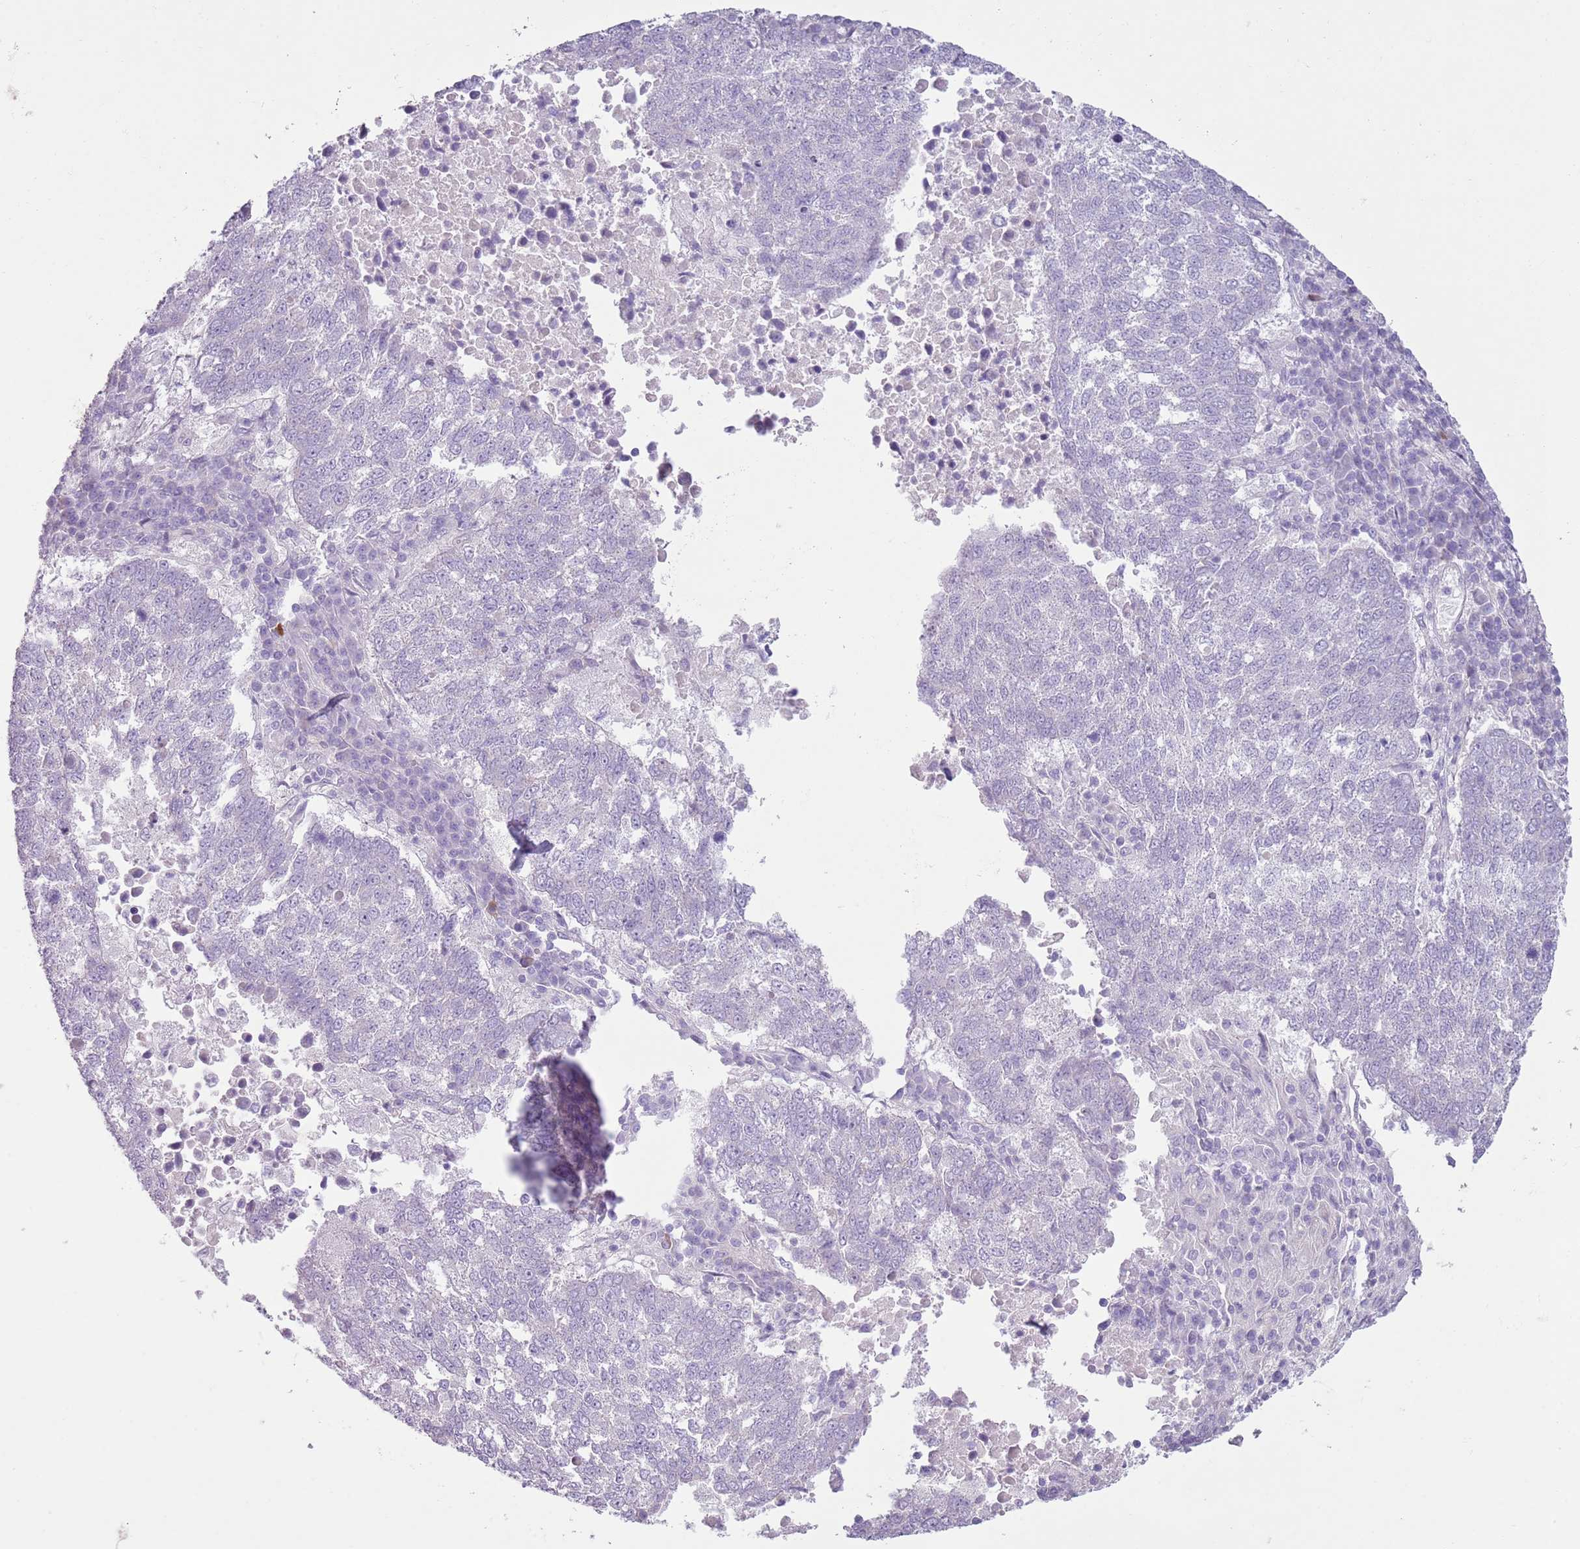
{"staining": {"intensity": "negative", "quantity": "none", "location": "none"}, "tissue": "lung cancer", "cell_type": "Tumor cells", "image_type": "cancer", "snomed": [{"axis": "morphology", "description": "Squamous cell carcinoma, NOS"}, {"axis": "topography", "description": "Lung"}], "caption": "Squamous cell carcinoma (lung) was stained to show a protein in brown. There is no significant staining in tumor cells.", "gene": "ZNF239", "patient": {"sex": "male", "age": 73}}